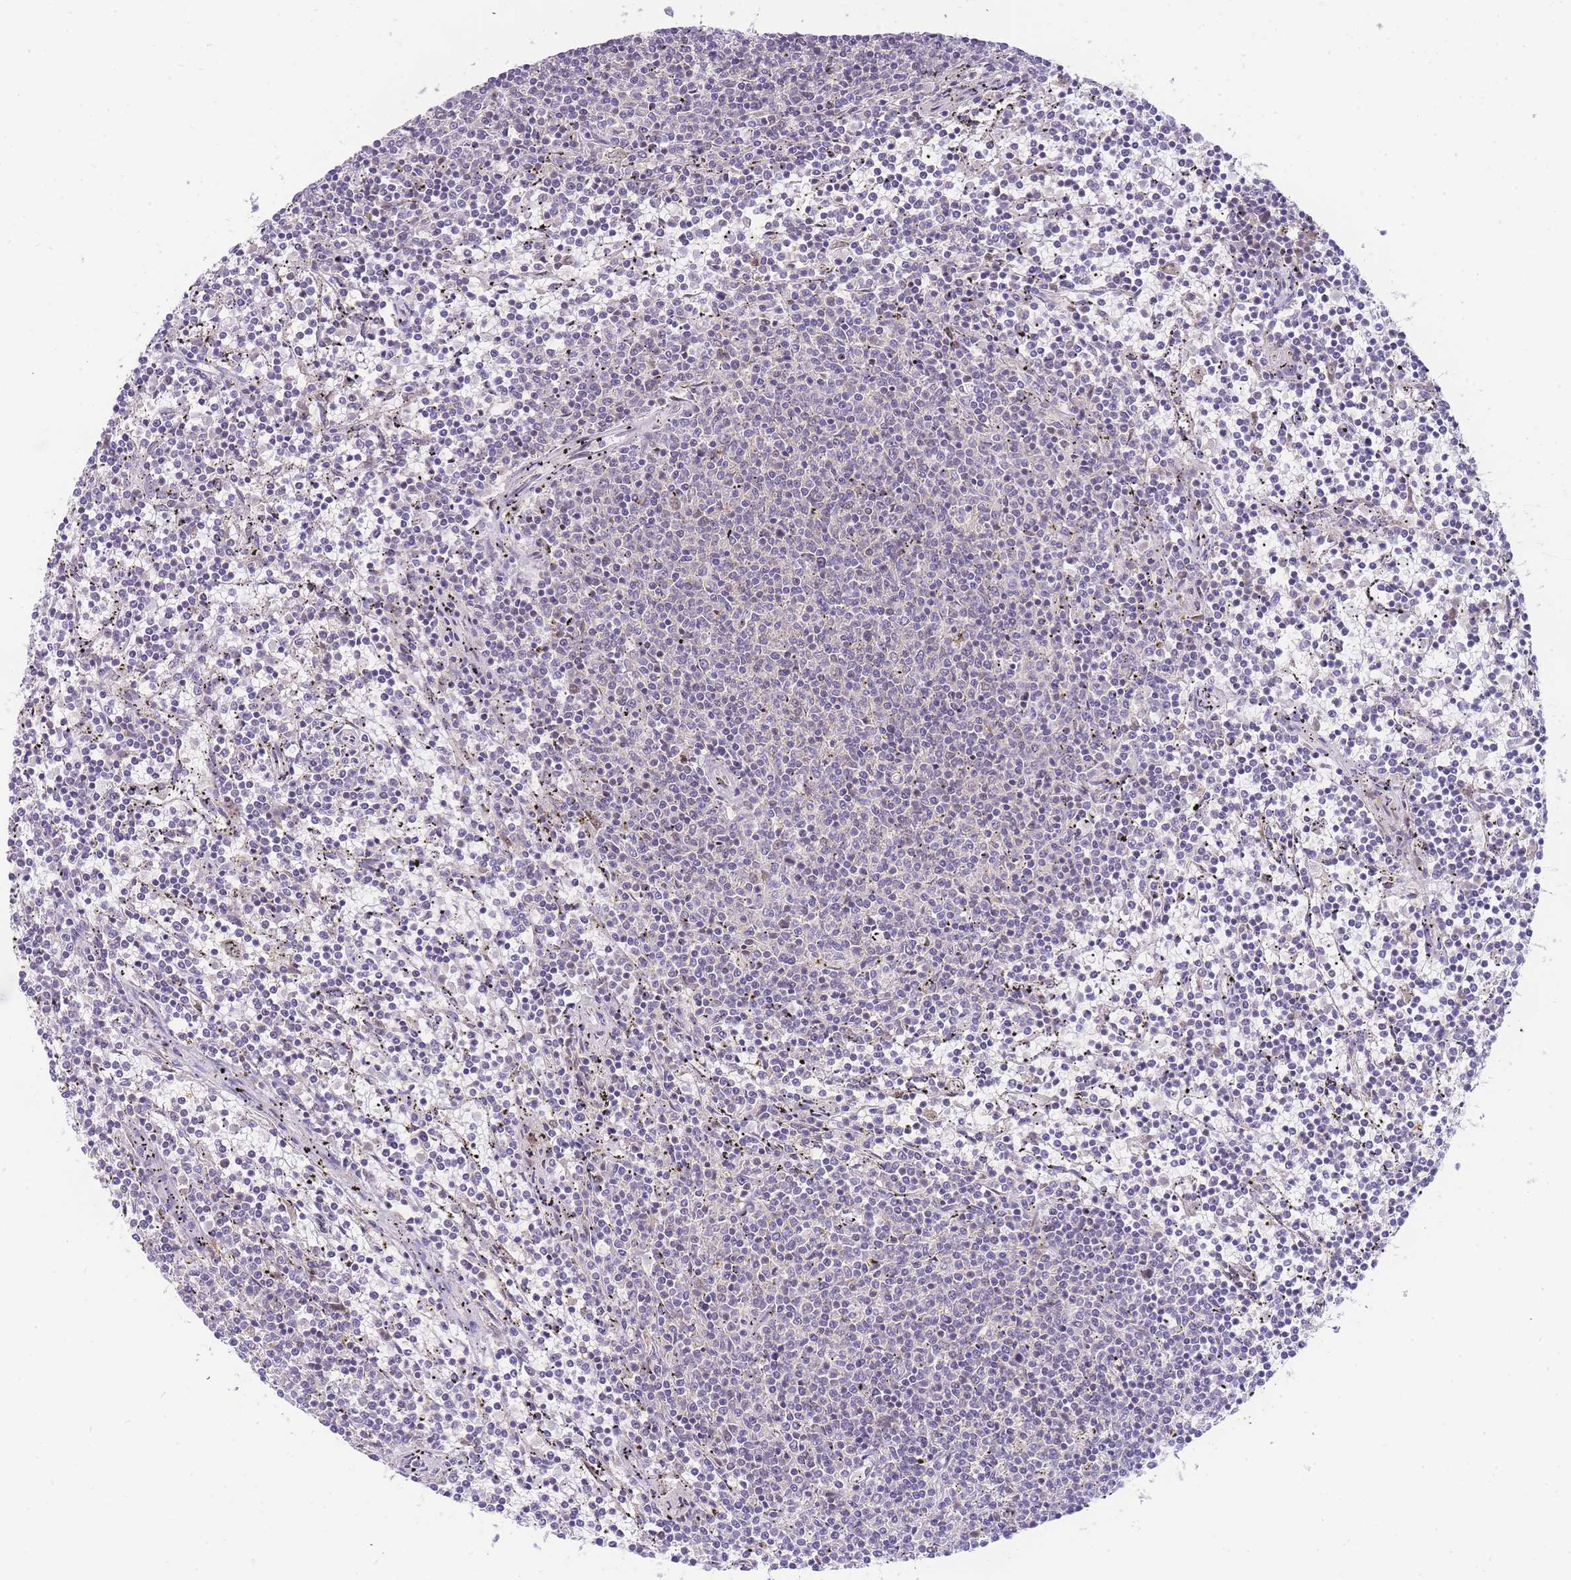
{"staining": {"intensity": "negative", "quantity": "none", "location": "none"}, "tissue": "lymphoma", "cell_type": "Tumor cells", "image_type": "cancer", "snomed": [{"axis": "morphology", "description": "Malignant lymphoma, non-Hodgkin's type, Low grade"}, {"axis": "topography", "description": "Spleen"}], "caption": "Lymphoma stained for a protein using immunohistochemistry shows no staining tumor cells.", "gene": "PUS10", "patient": {"sex": "female", "age": 50}}